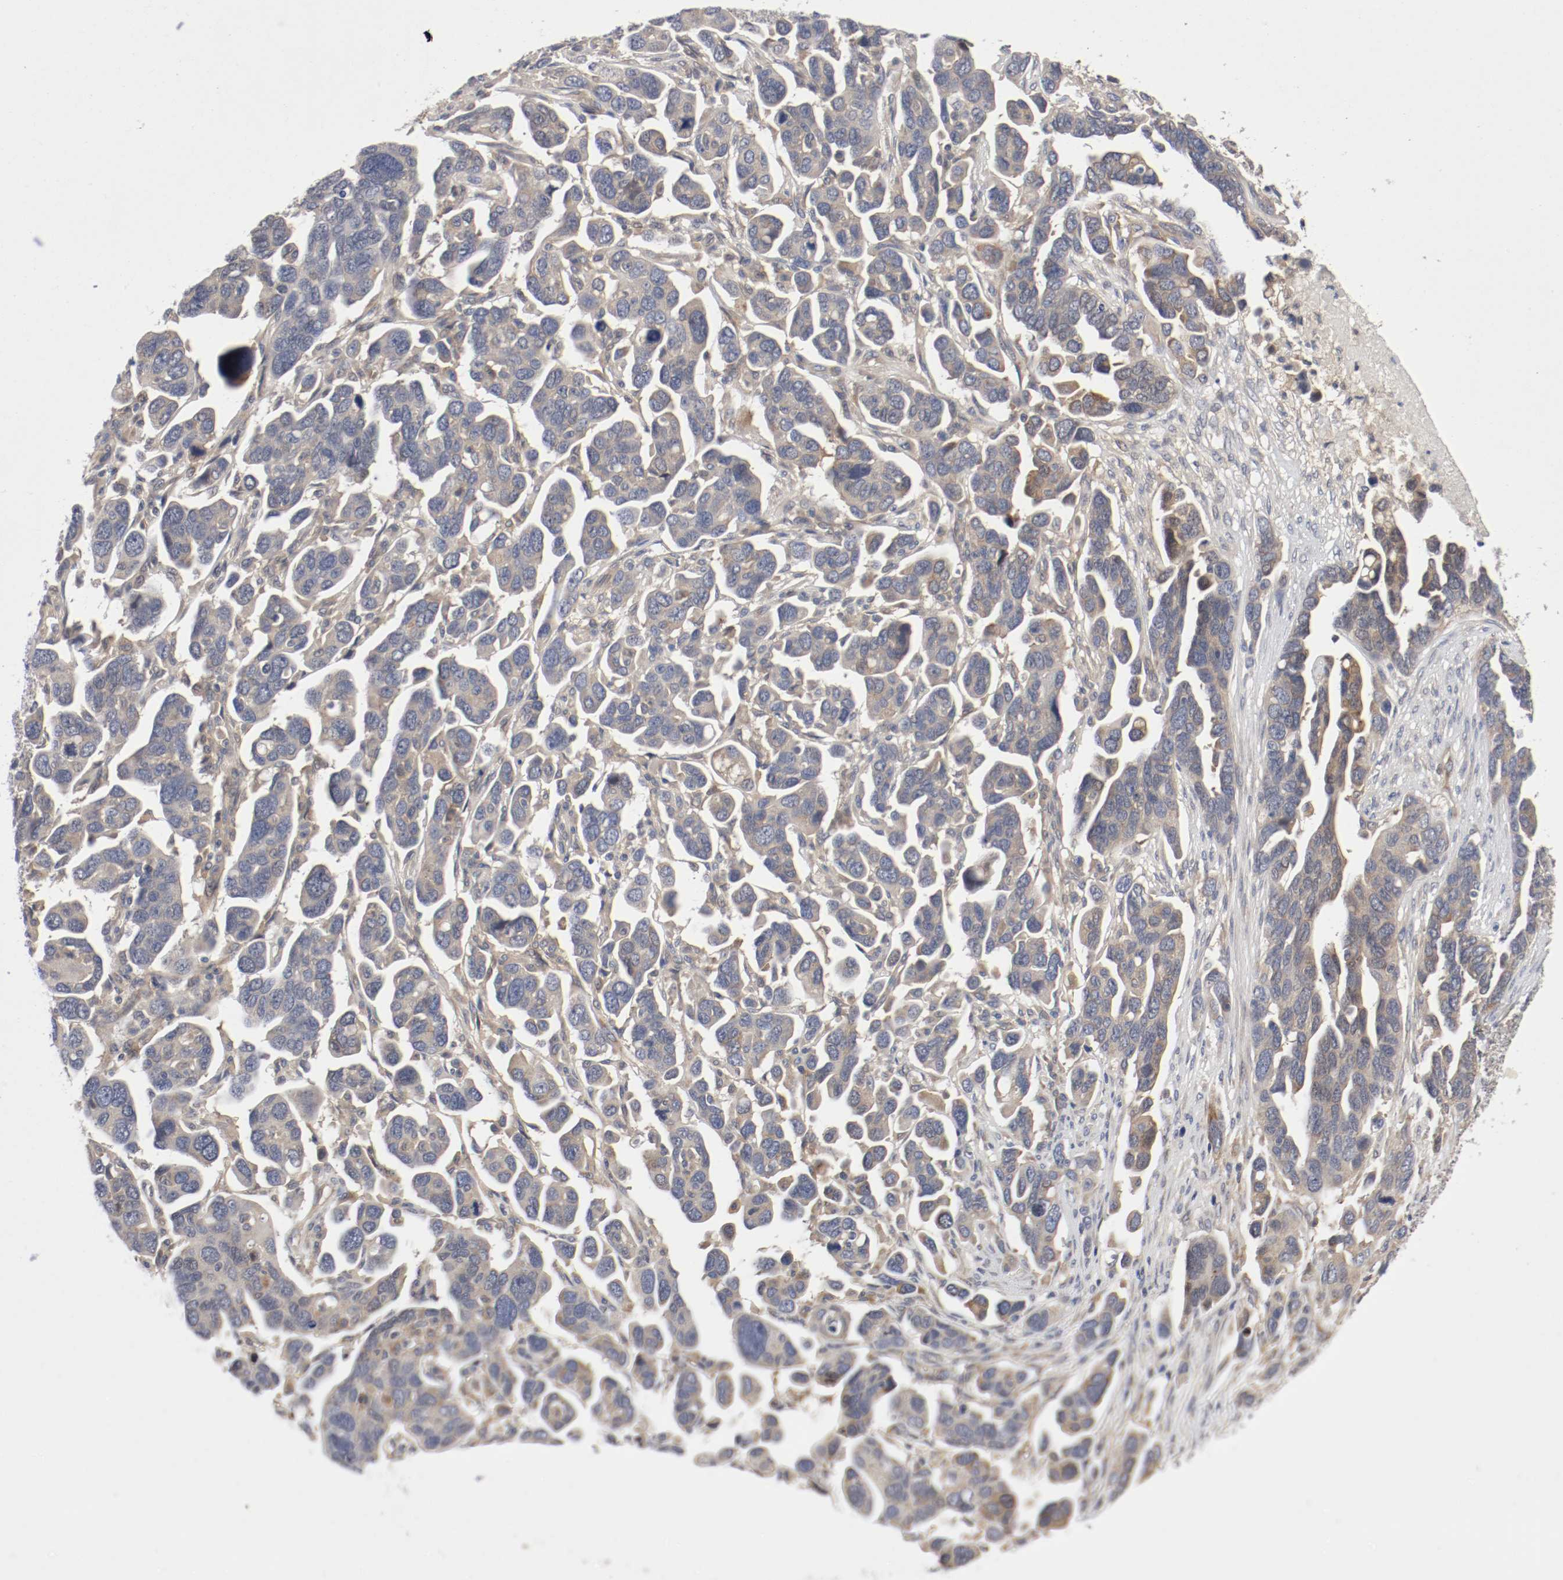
{"staining": {"intensity": "weak", "quantity": "25%-75%", "location": "cytoplasmic/membranous"}, "tissue": "ovarian cancer", "cell_type": "Tumor cells", "image_type": "cancer", "snomed": [{"axis": "morphology", "description": "Cystadenocarcinoma, serous, NOS"}, {"axis": "topography", "description": "Ovary"}], "caption": "The photomicrograph reveals immunohistochemical staining of ovarian cancer. There is weak cytoplasmic/membranous expression is seen in about 25%-75% of tumor cells.", "gene": "REN", "patient": {"sex": "female", "age": 54}}